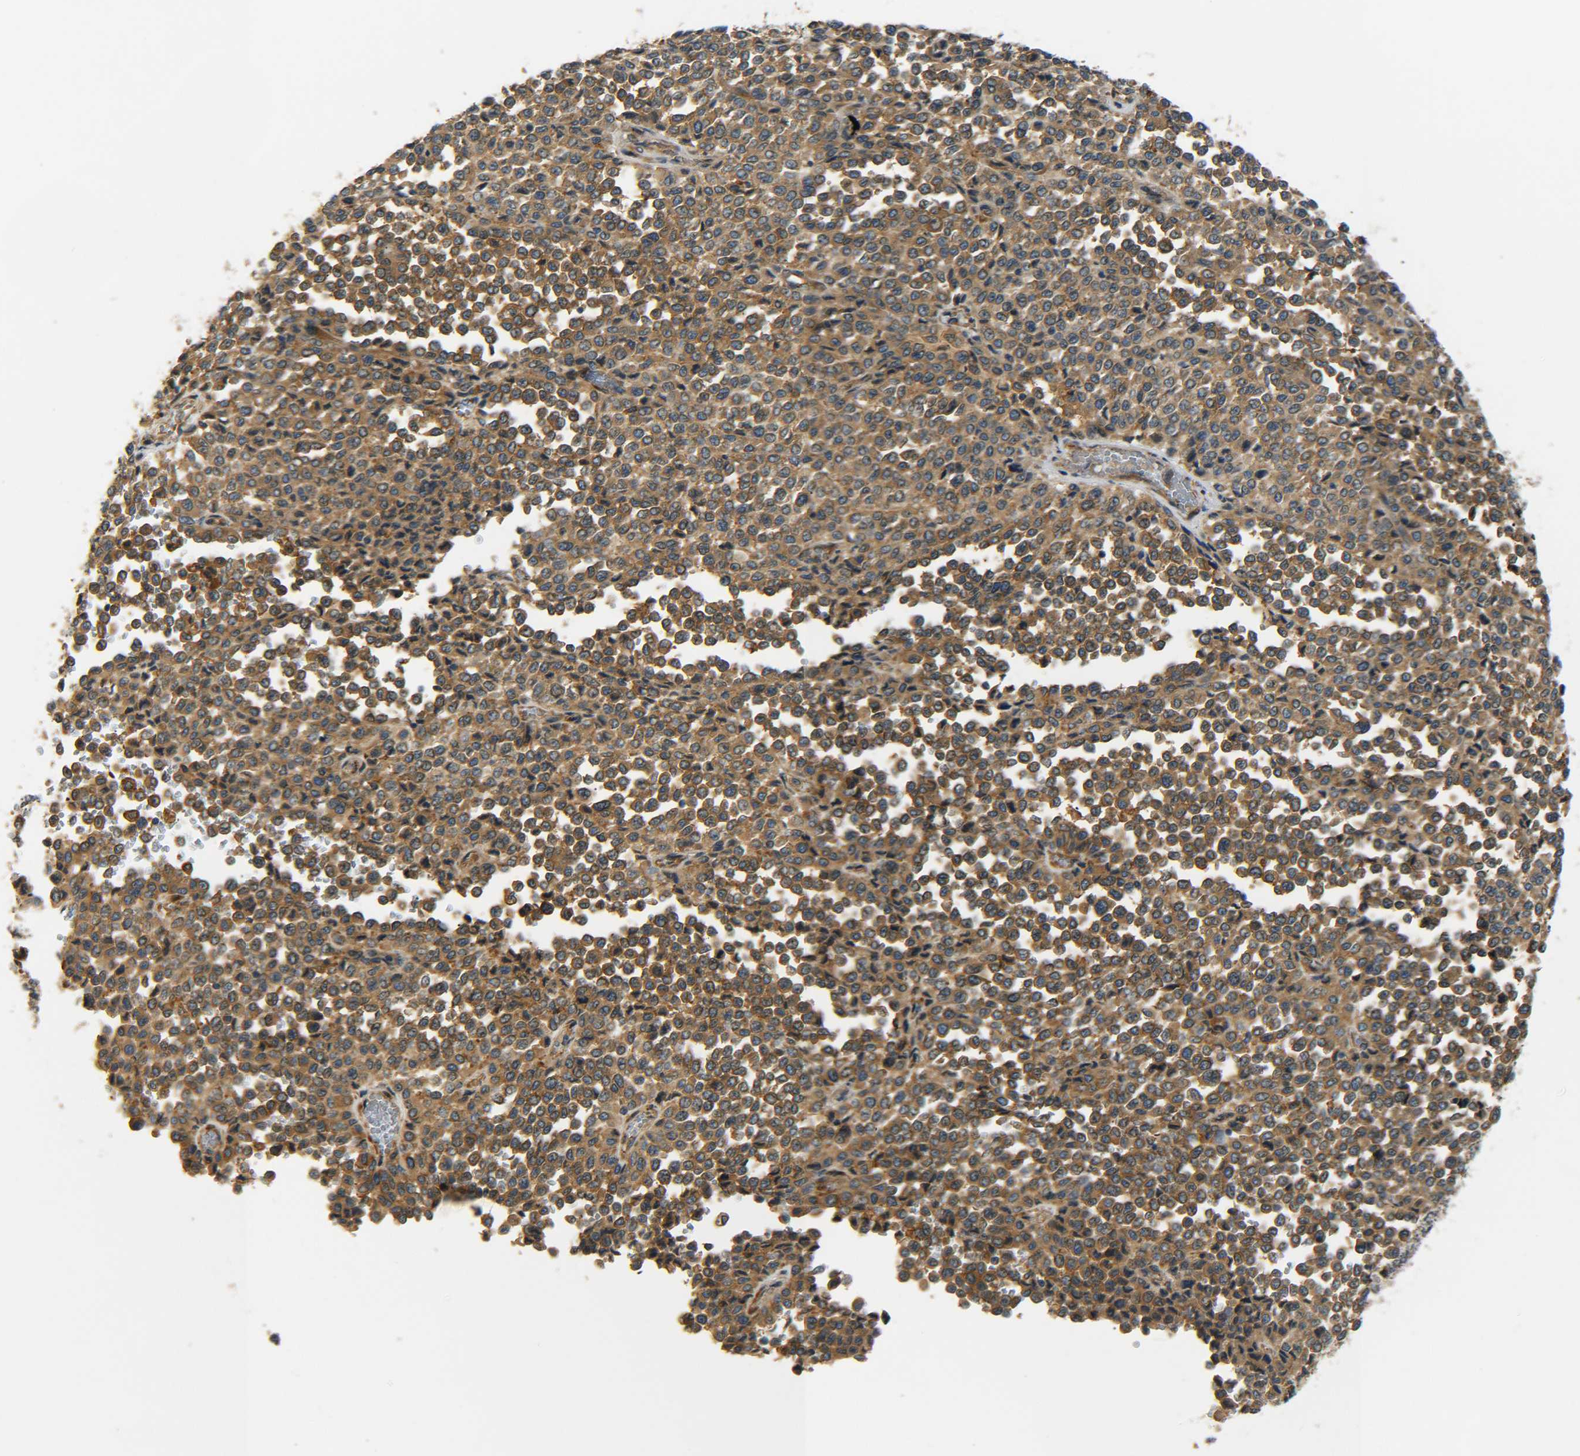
{"staining": {"intensity": "moderate", "quantity": ">75%", "location": "cytoplasmic/membranous"}, "tissue": "melanoma", "cell_type": "Tumor cells", "image_type": "cancer", "snomed": [{"axis": "morphology", "description": "Malignant melanoma, Metastatic site"}, {"axis": "topography", "description": "Pancreas"}], "caption": "Protein staining demonstrates moderate cytoplasmic/membranous staining in approximately >75% of tumor cells in malignant melanoma (metastatic site).", "gene": "LRCH3", "patient": {"sex": "female", "age": 30}}